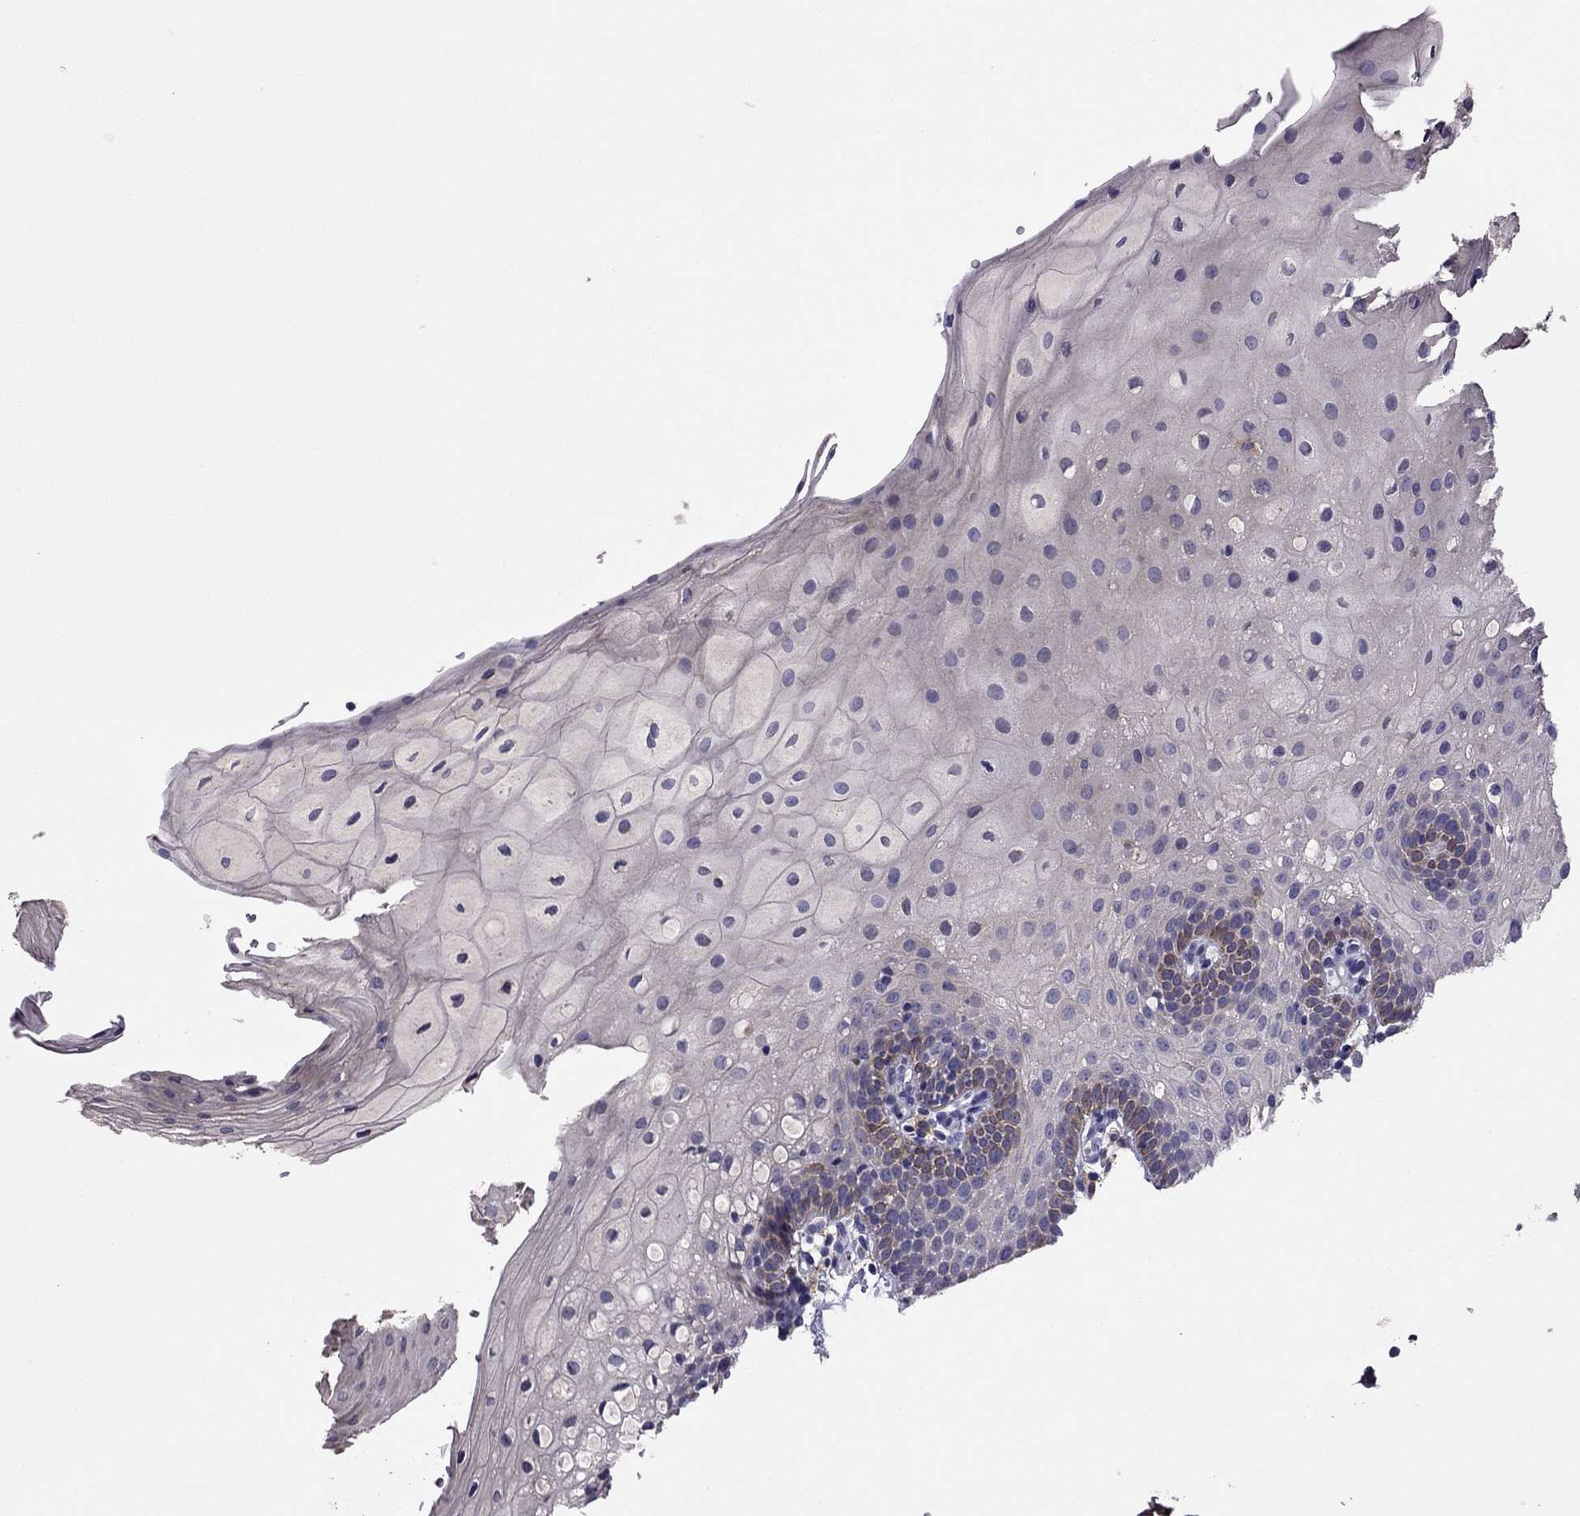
{"staining": {"intensity": "weak", "quantity": "<25%", "location": "cytoplasmic/membranous"}, "tissue": "oral mucosa", "cell_type": "Squamous epithelial cells", "image_type": "normal", "snomed": [{"axis": "morphology", "description": "Normal tissue, NOS"}, {"axis": "topography", "description": "Oral tissue"}, {"axis": "topography", "description": "Tounge, NOS"}], "caption": "Squamous epithelial cells show no significant expression in unremarkable oral mucosa.", "gene": "CDH9", "patient": {"sex": "female", "age": 83}}